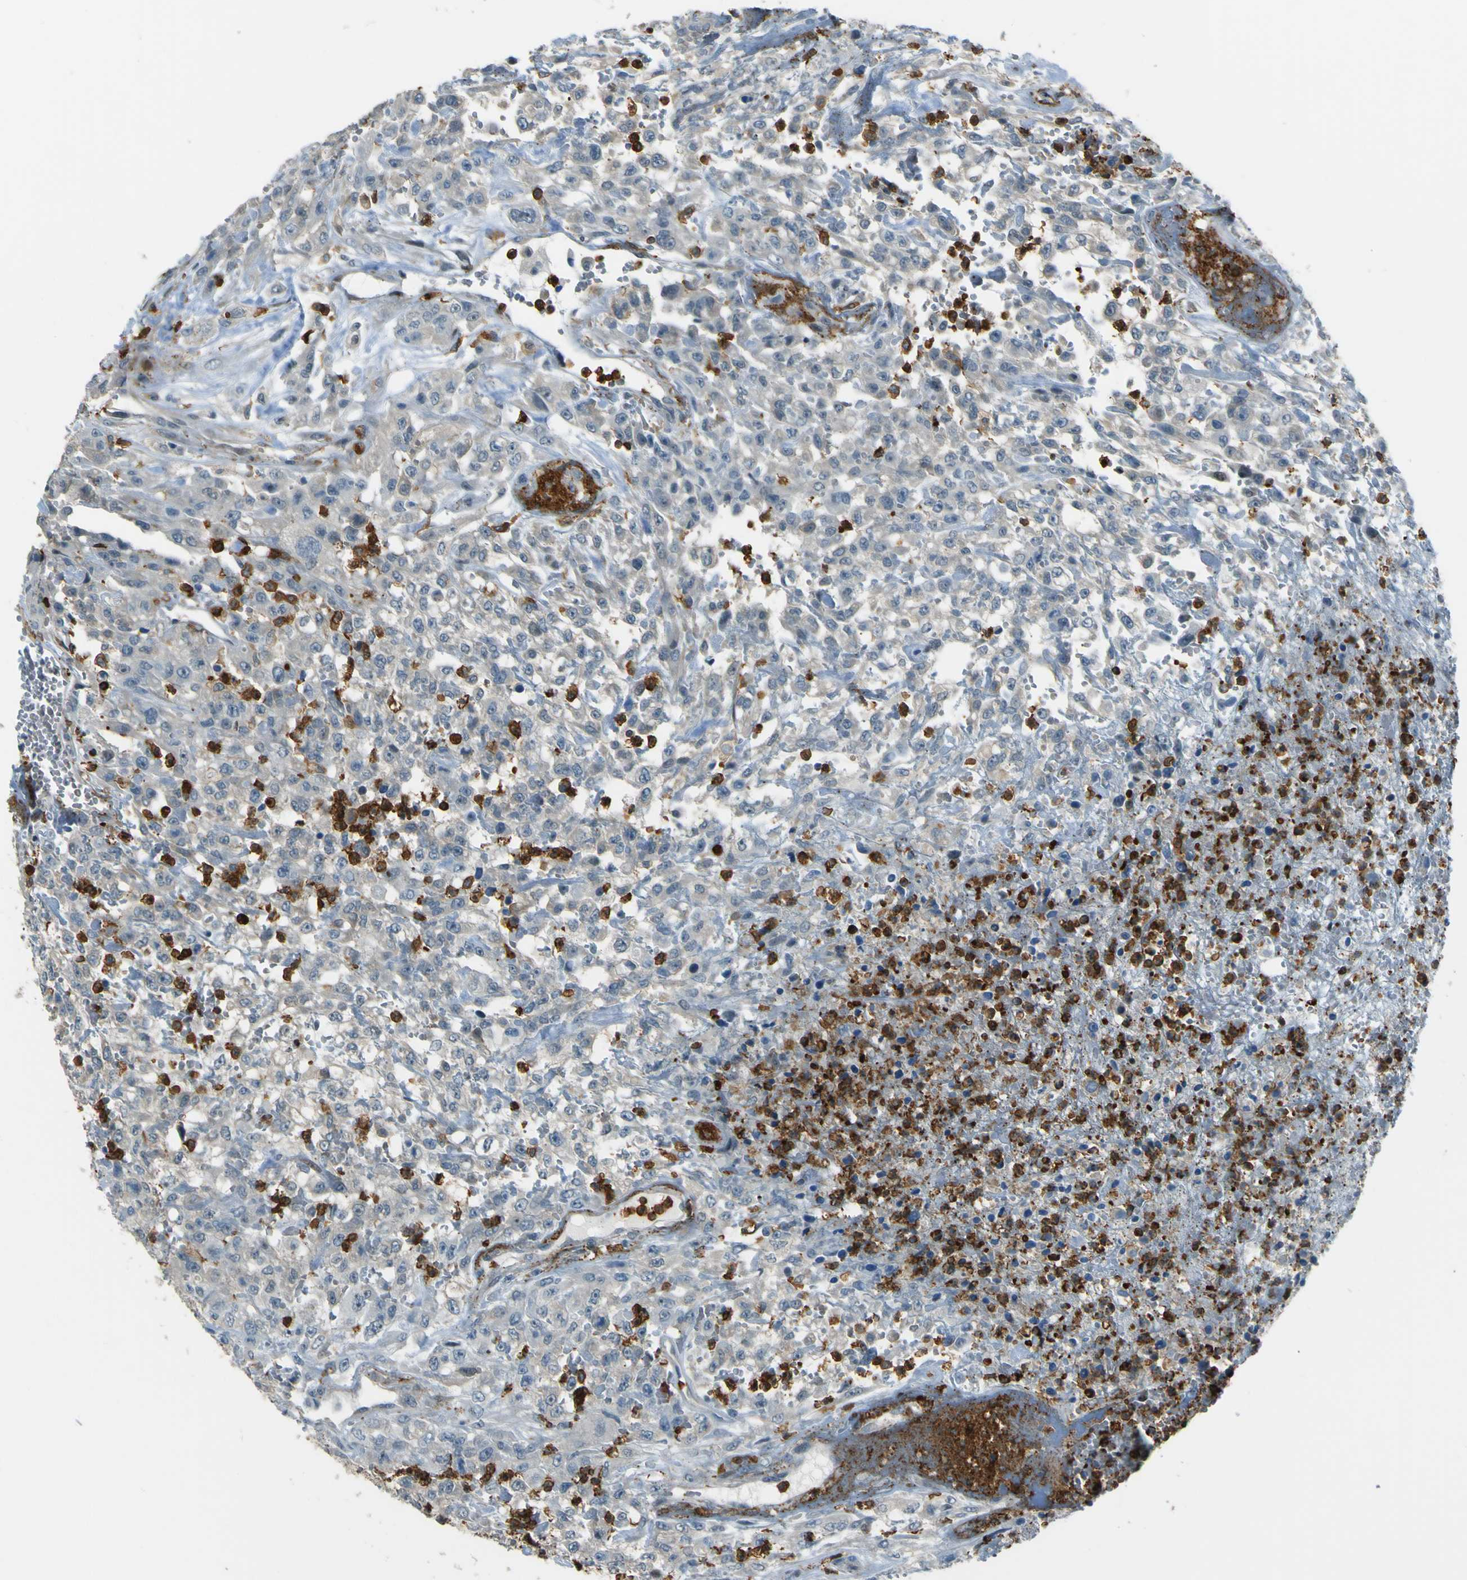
{"staining": {"intensity": "negative", "quantity": "none", "location": "none"}, "tissue": "urothelial cancer", "cell_type": "Tumor cells", "image_type": "cancer", "snomed": [{"axis": "morphology", "description": "Urothelial carcinoma, High grade"}, {"axis": "topography", "description": "Urinary bladder"}], "caption": "The micrograph reveals no staining of tumor cells in urothelial cancer.", "gene": "PCDHB5", "patient": {"sex": "male", "age": 46}}